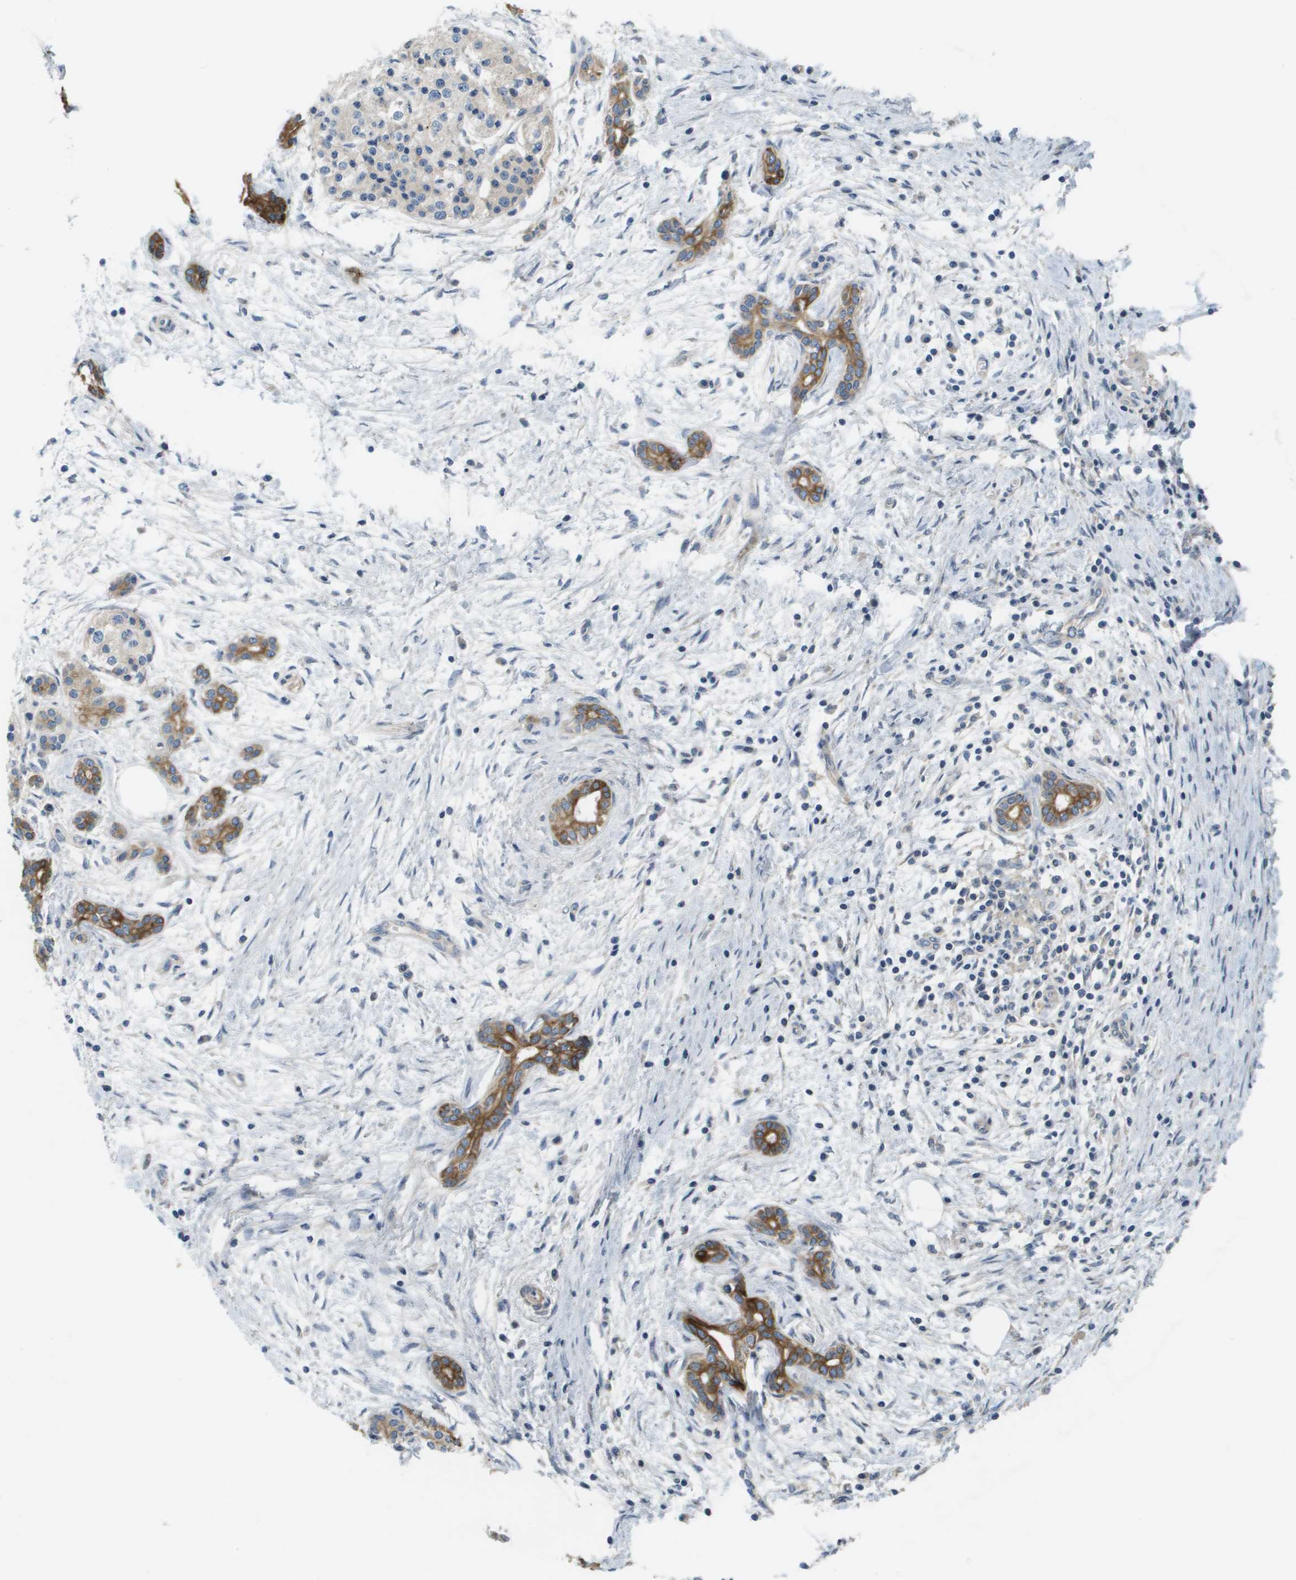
{"staining": {"intensity": "strong", "quantity": "25%-75%", "location": "cytoplasmic/membranous"}, "tissue": "pancreatic cancer", "cell_type": "Tumor cells", "image_type": "cancer", "snomed": [{"axis": "morphology", "description": "Adenocarcinoma, NOS"}, {"axis": "topography", "description": "Pancreas"}], "caption": "Immunohistochemistry histopathology image of neoplastic tissue: human pancreatic cancer stained using IHC demonstrates high levels of strong protein expression localized specifically in the cytoplasmic/membranous of tumor cells, appearing as a cytoplasmic/membranous brown color.", "gene": "KRT23", "patient": {"sex": "female", "age": 70}}